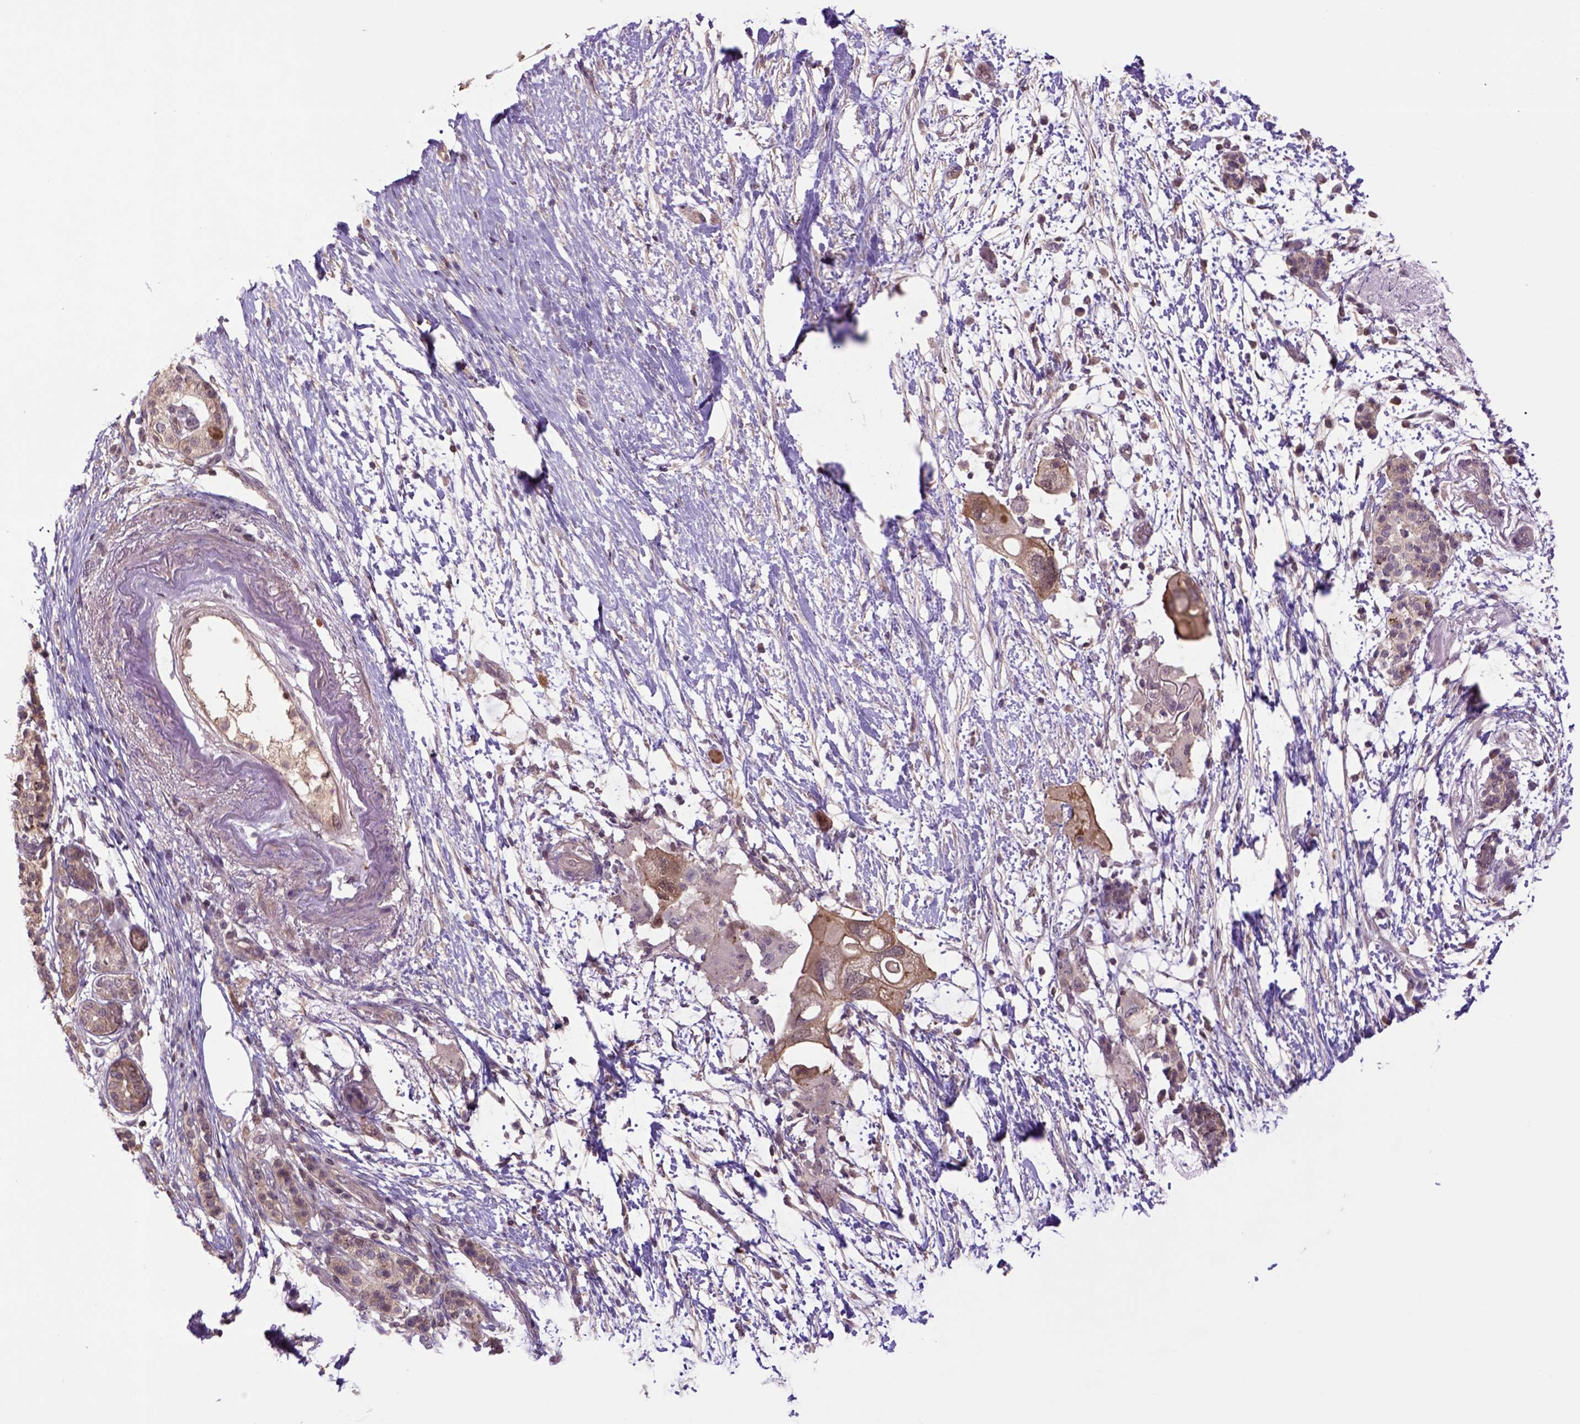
{"staining": {"intensity": "moderate", "quantity": ">75%", "location": "cytoplasmic/membranous"}, "tissue": "pancreatic cancer", "cell_type": "Tumor cells", "image_type": "cancer", "snomed": [{"axis": "morphology", "description": "Adenocarcinoma, NOS"}, {"axis": "topography", "description": "Pancreas"}], "caption": "Protein expression by immunohistochemistry (IHC) shows moderate cytoplasmic/membranous staining in about >75% of tumor cells in pancreatic cancer.", "gene": "HSPBP1", "patient": {"sex": "female", "age": 72}}